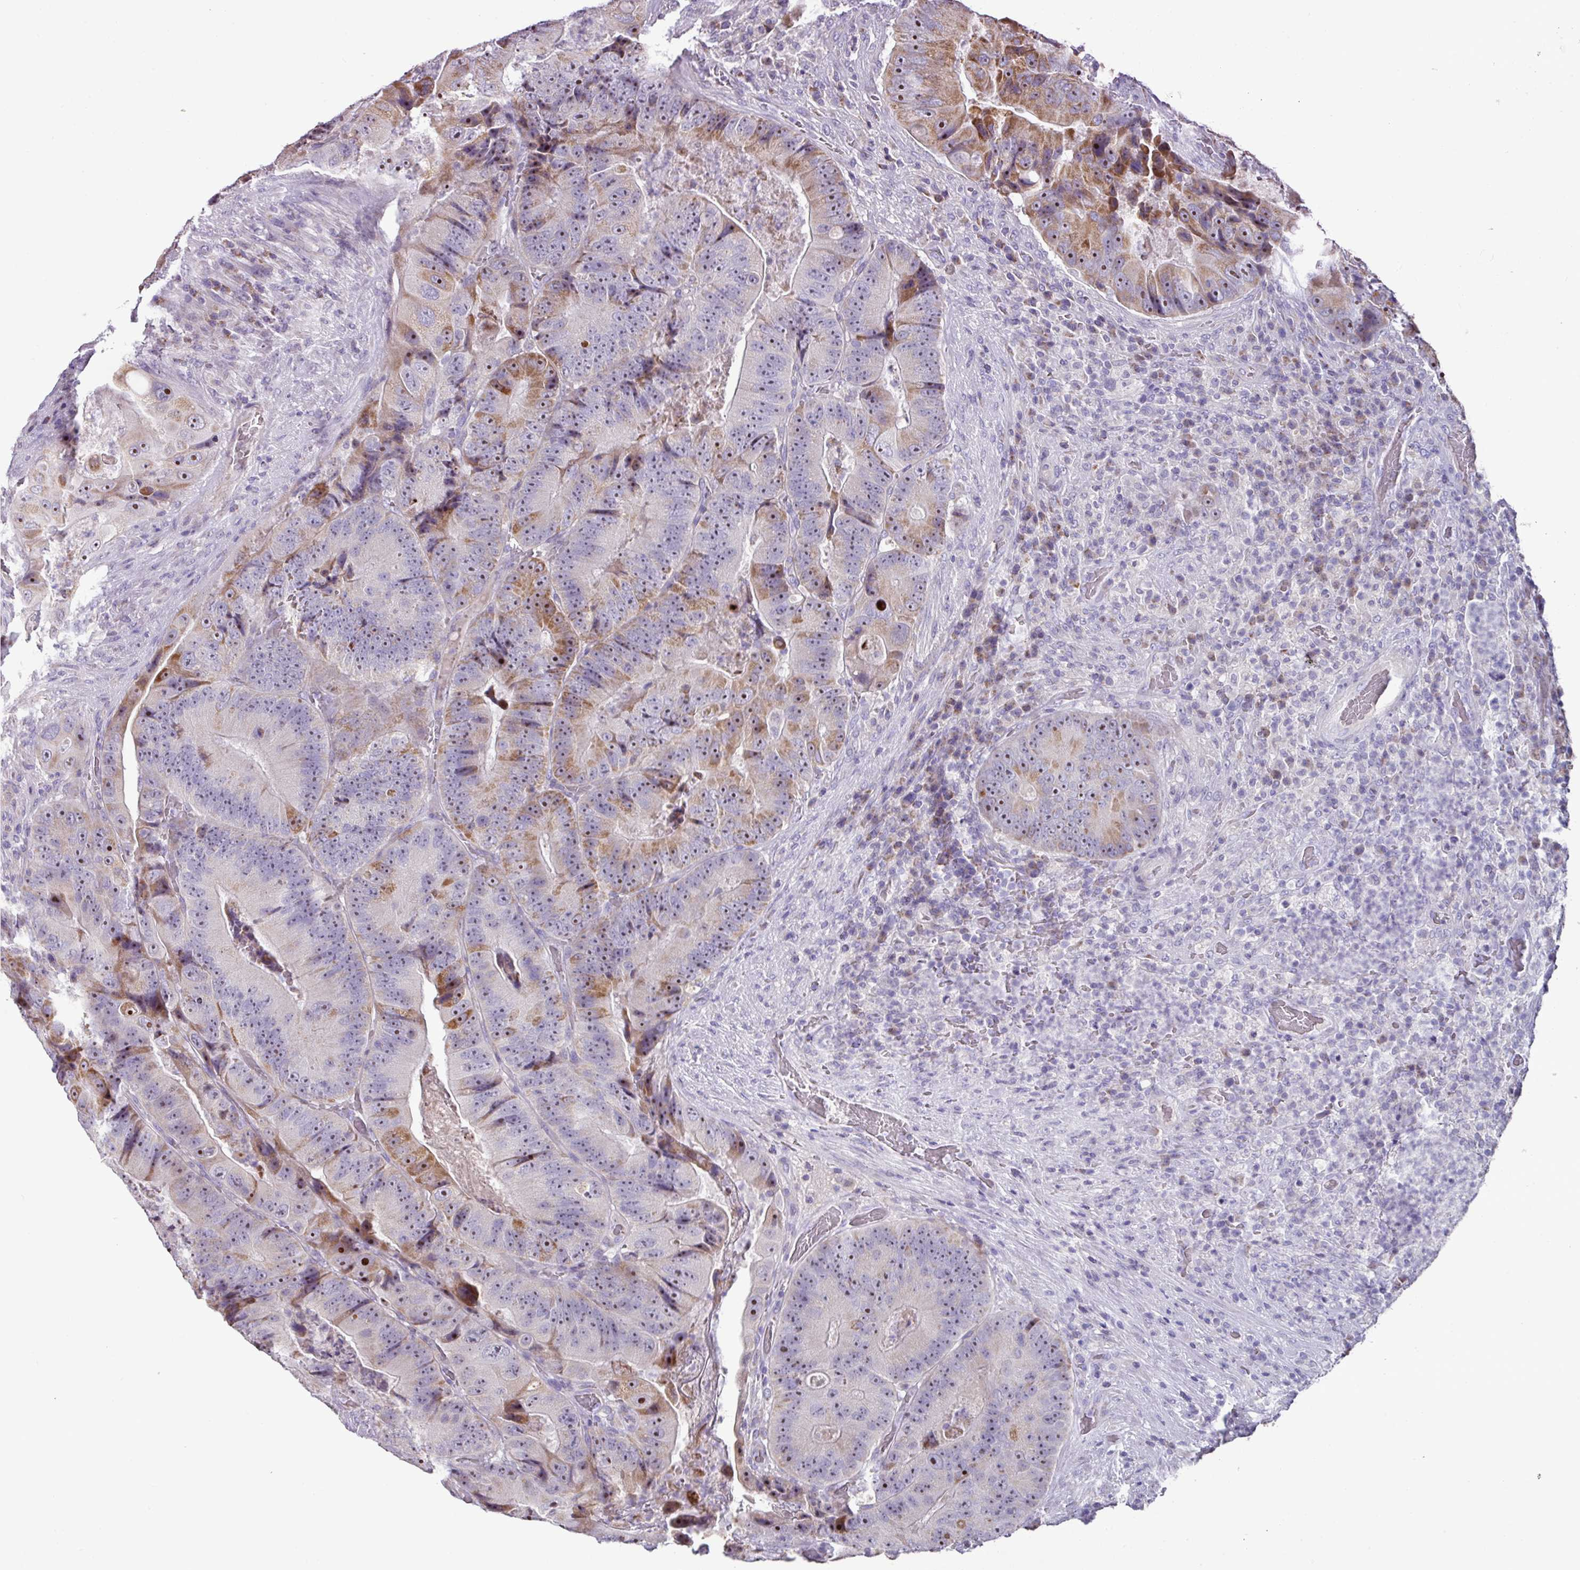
{"staining": {"intensity": "moderate", "quantity": "25%-75%", "location": "cytoplasmic/membranous,nuclear"}, "tissue": "colorectal cancer", "cell_type": "Tumor cells", "image_type": "cancer", "snomed": [{"axis": "morphology", "description": "Adenocarcinoma, NOS"}, {"axis": "topography", "description": "Colon"}], "caption": "Brown immunohistochemical staining in human adenocarcinoma (colorectal) displays moderate cytoplasmic/membranous and nuclear positivity in about 25%-75% of tumor cells.", "gene": "MT-ND4", "patient": {"sex": "female", "age": 86}}